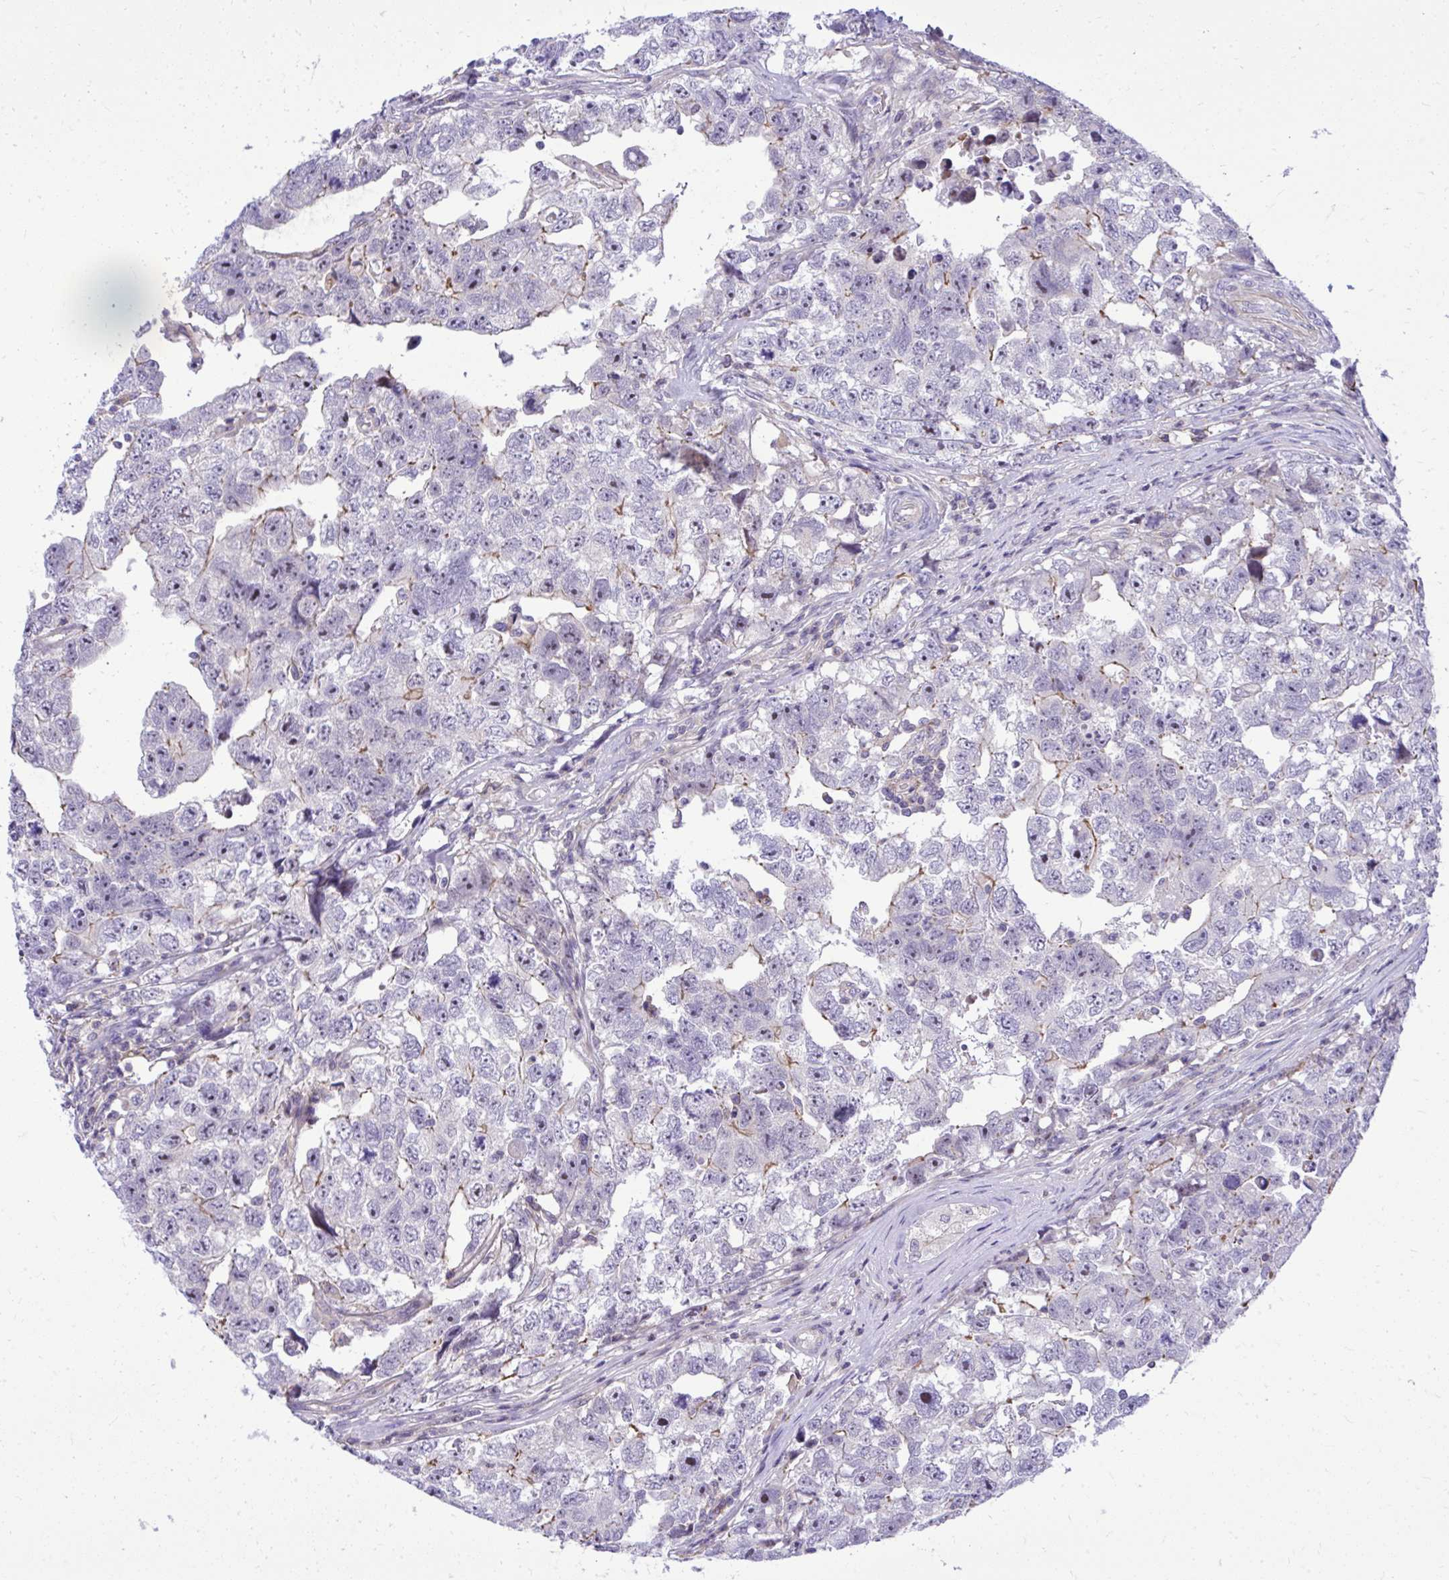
{"staining": {"intensity": "moderate", "quantity": "<25%", "location": "cytoplasmic/membranous"}, "tissue": "testis cancer", "cell_type": "Tumor cells", "image_type": "cancer", "snomed": [{"axis": "morphology", "description": "Carcinoma, Embryonal, NOS"}, {"axis": "topography", "description": "Testis"}], "caption": "The image displays immunohistochemical staining of testis embryonal carcinoma. There is moderate cytoplasmic/membranous expression is present in about <25% of tumor cells. (Brightfield microscopy of DAB IHC at high magnification).", "gene": "GRK4", "patient": {"sex": "male", "age": 22}}